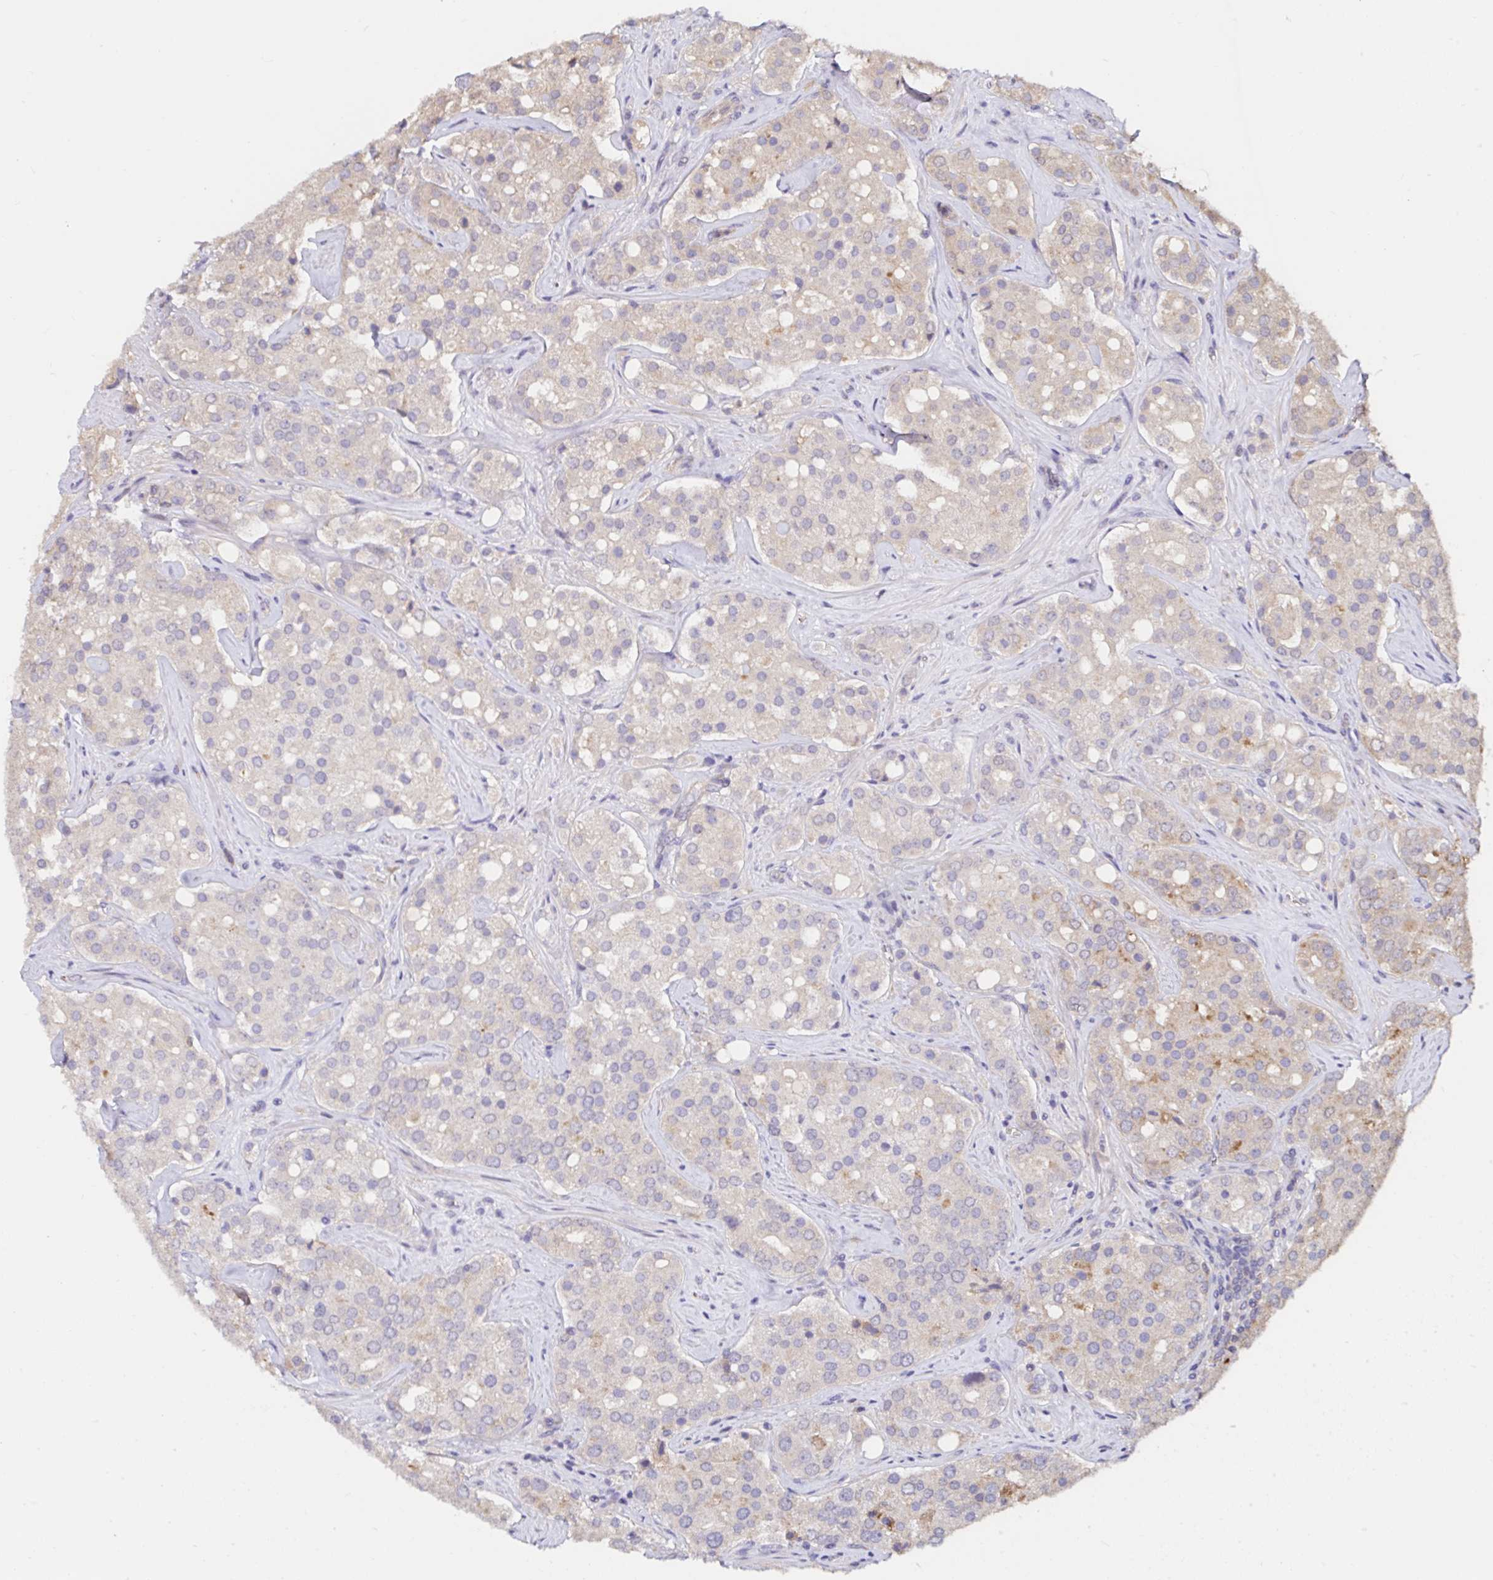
{"staining": {"intensity": "weak", "quantity": "<25%", "location": "cytoplasmic/membranous"}, "tissue": "prostate cancer", "cell_type": "Tumor cells", "image_type": "cancer", "snomed": [{"axis": "morphology", "description": "Adenocarcinoma, High grade"}, {"axis": "topography", "description": "Prostate"}], "caption": "A micrograph of human adenocarcinoma (high-grade) (prostate) is negative for staining in tumor cells.", "gene": "RSRP1", "patient": {"sex": "male", "age": 67}}